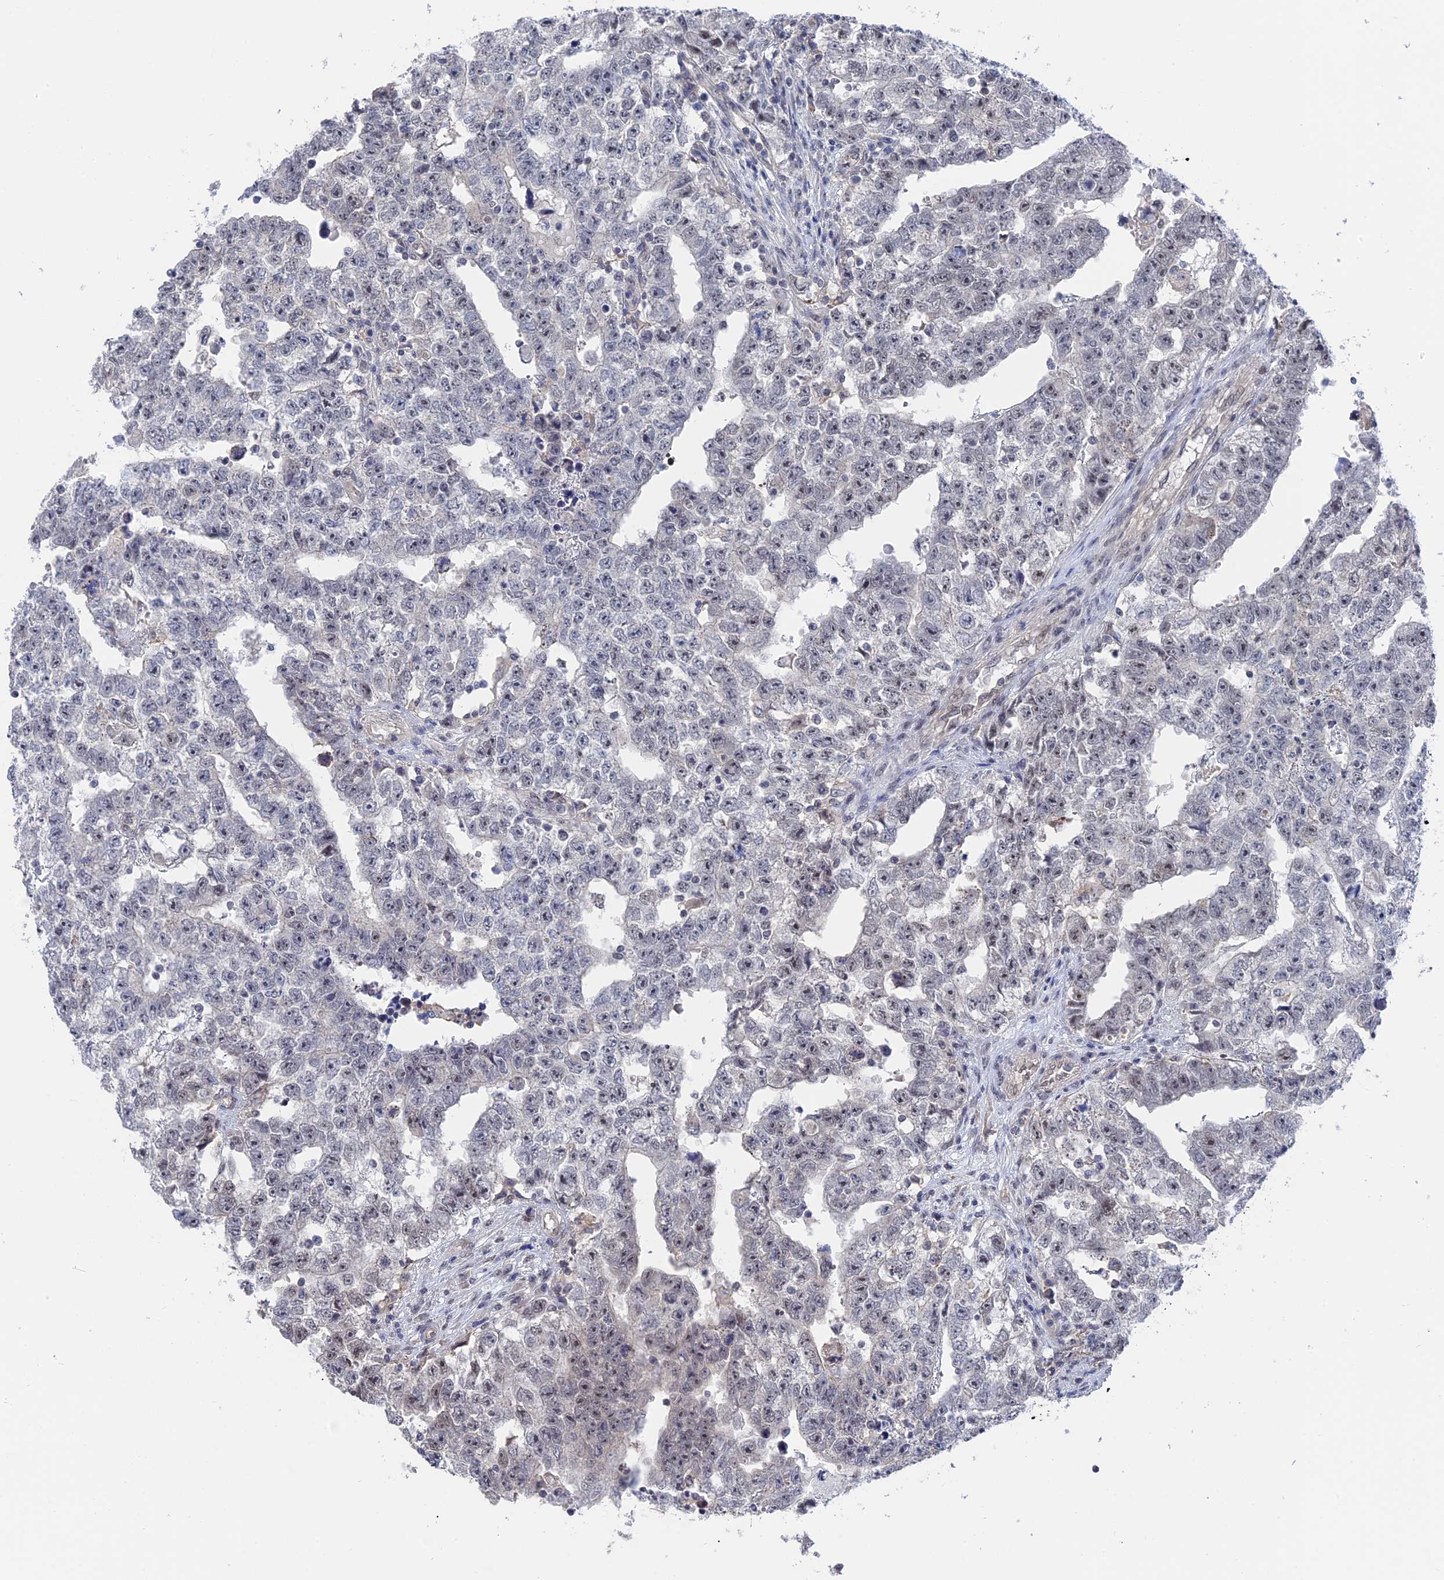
{"staining": {"intensity": "weak", "quantity": "<25%", "location": "nuclear"}, "tissue": "testis cancer", "cell_type": "Tumor cells", "image_type": "cancer", "snomed": [{"axis": "morphology", "description": "Carcinoma, Embryonal, NOS"}, {"axis": "topography", "description": "Testis"}], "caption": "Immunohistochemical staining of human testis cancer reveals no significant positivity in tumor cells.", "gene": "TSSC4", "patient": {"sex": "male", "age": 25}}